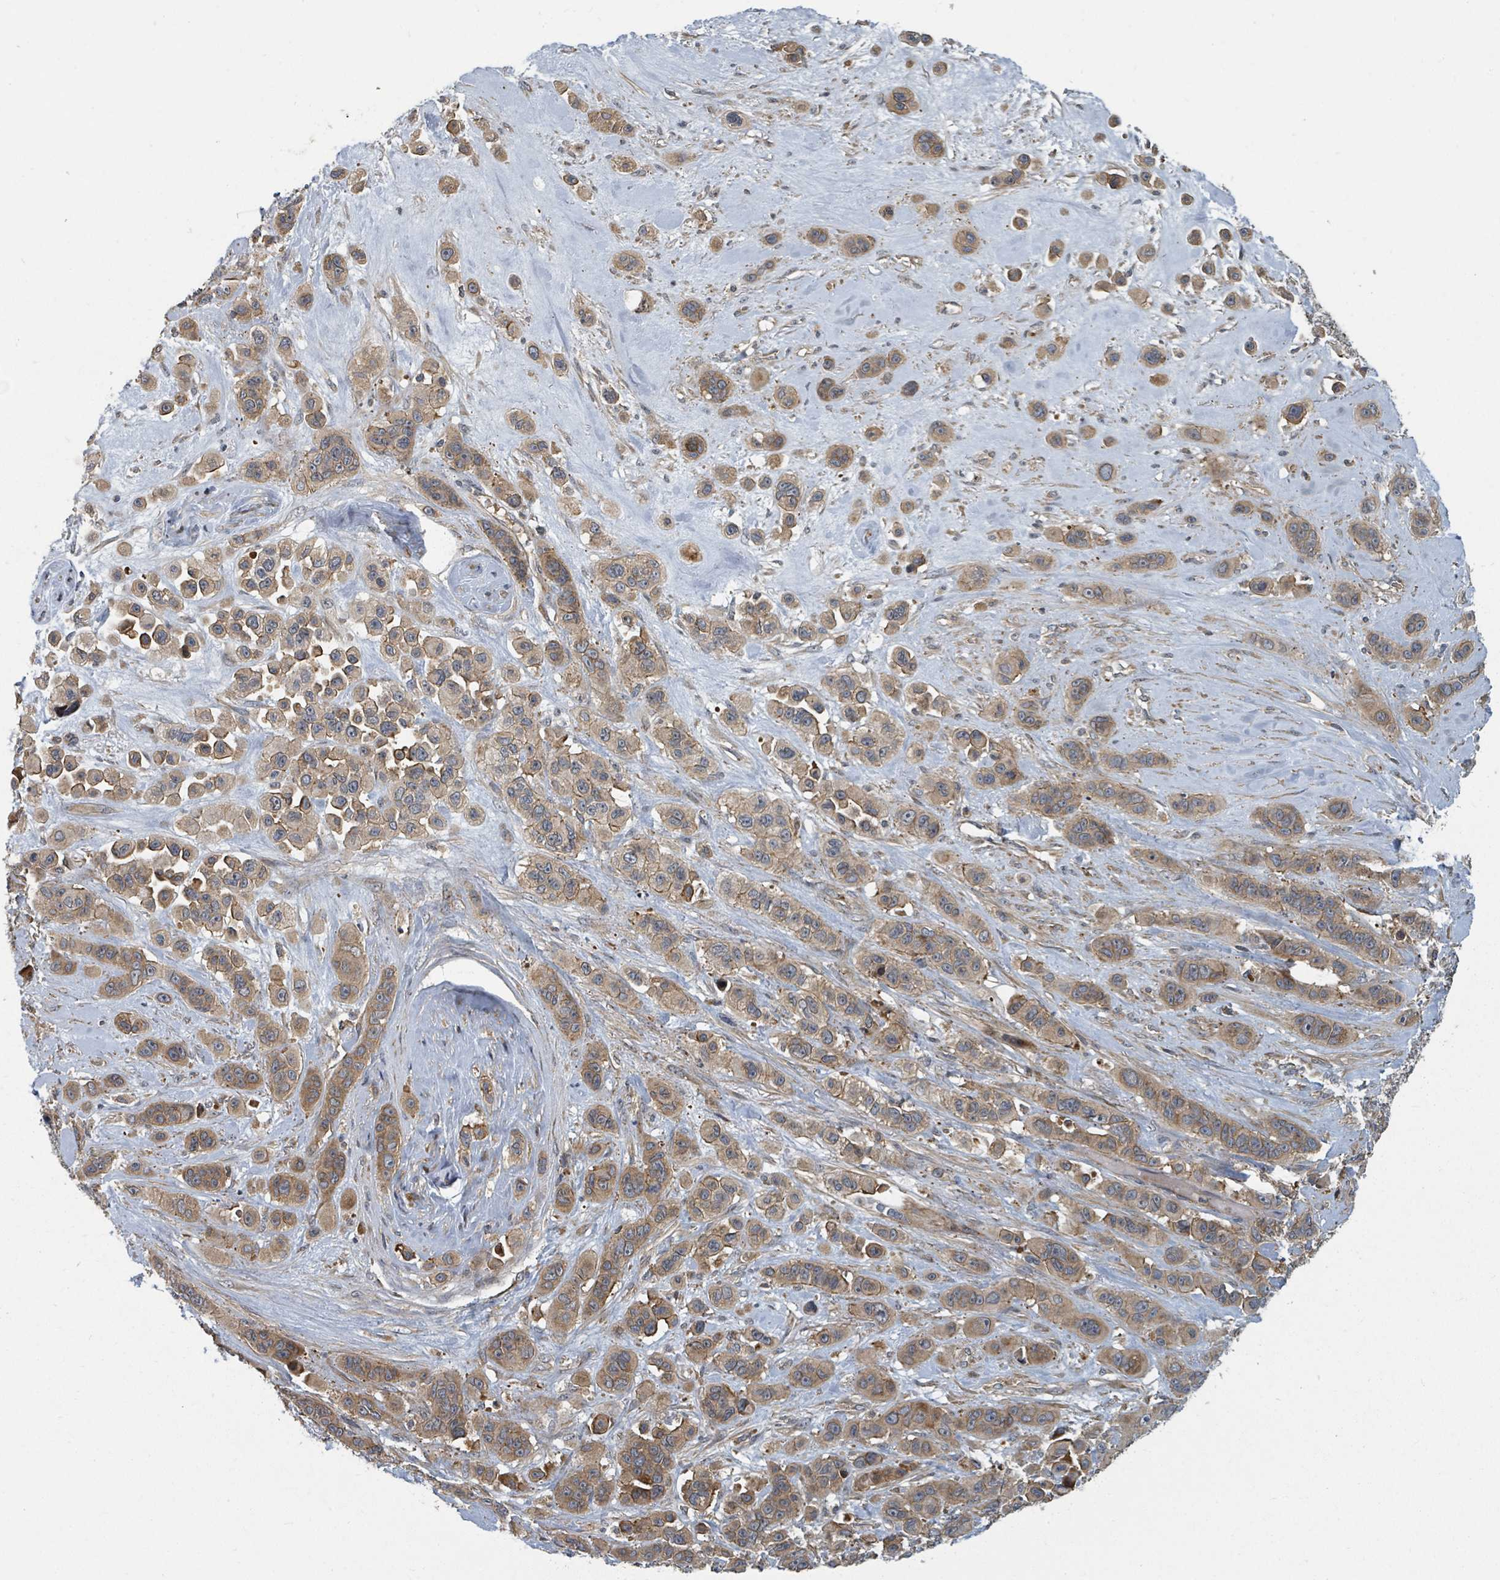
{"staining": {"intensity": "moderate", "quantity": ">75%", "location": "cytoplasmic/membranous"}, "tissue": "skin cancer", "cell_type": "Tumor cells", "image_type": "cancer", "snomed": [{"axis": "morphology", "description": "Squamous cell carcinoma, NOS"}, {"axis": "topography", "description": "Skin"}], "caption": "Immunohistochemical staining of human skin cancer displays moderate cytoplasmic/membranous protein expression in approximately >75% of tumor cells.", "gene": "DPM1", "patient": {"sex": "male", "age": 67}}